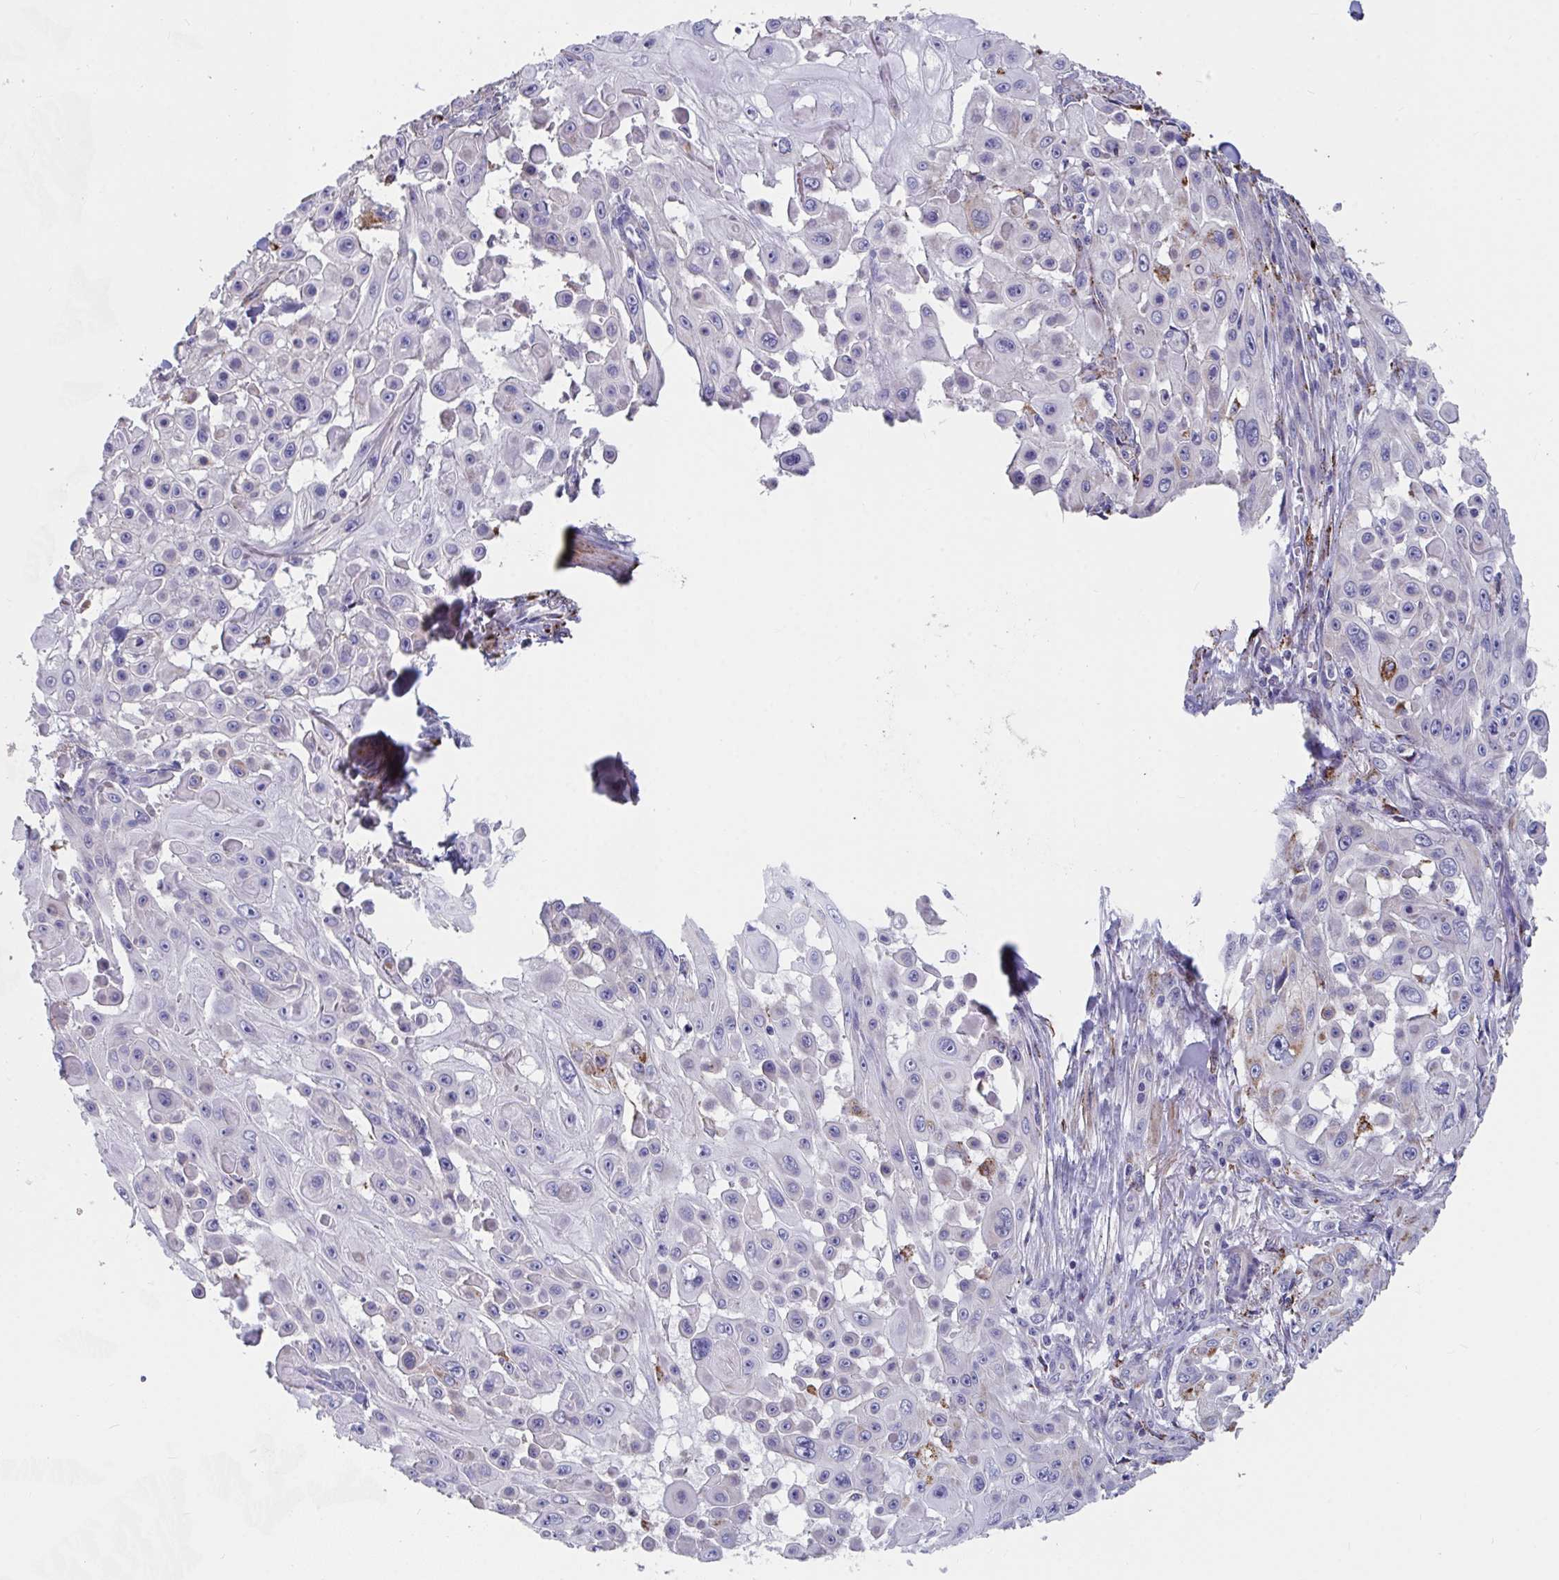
{"staining": {"intensity": "moderate", "quantity": "<25%", "location": "cytoplasmic/membranous"}, "tissue": "skin cancer", "cell_type": "Tumor cells", "image_type": "cancer", "snomed": [{"axis": "morphology", "description": "Squamous cell carcinoma, NOS"}, {"axis": "topography", "description": "Skin"}], "caption": "Human skin cancer stained with a brown dye displays moderate cytoplasmic/membranous positive staining in approximately <25% of tumor cells.", "gene": "FAM156B", "patient": {"sex": "male", "age": 91}}